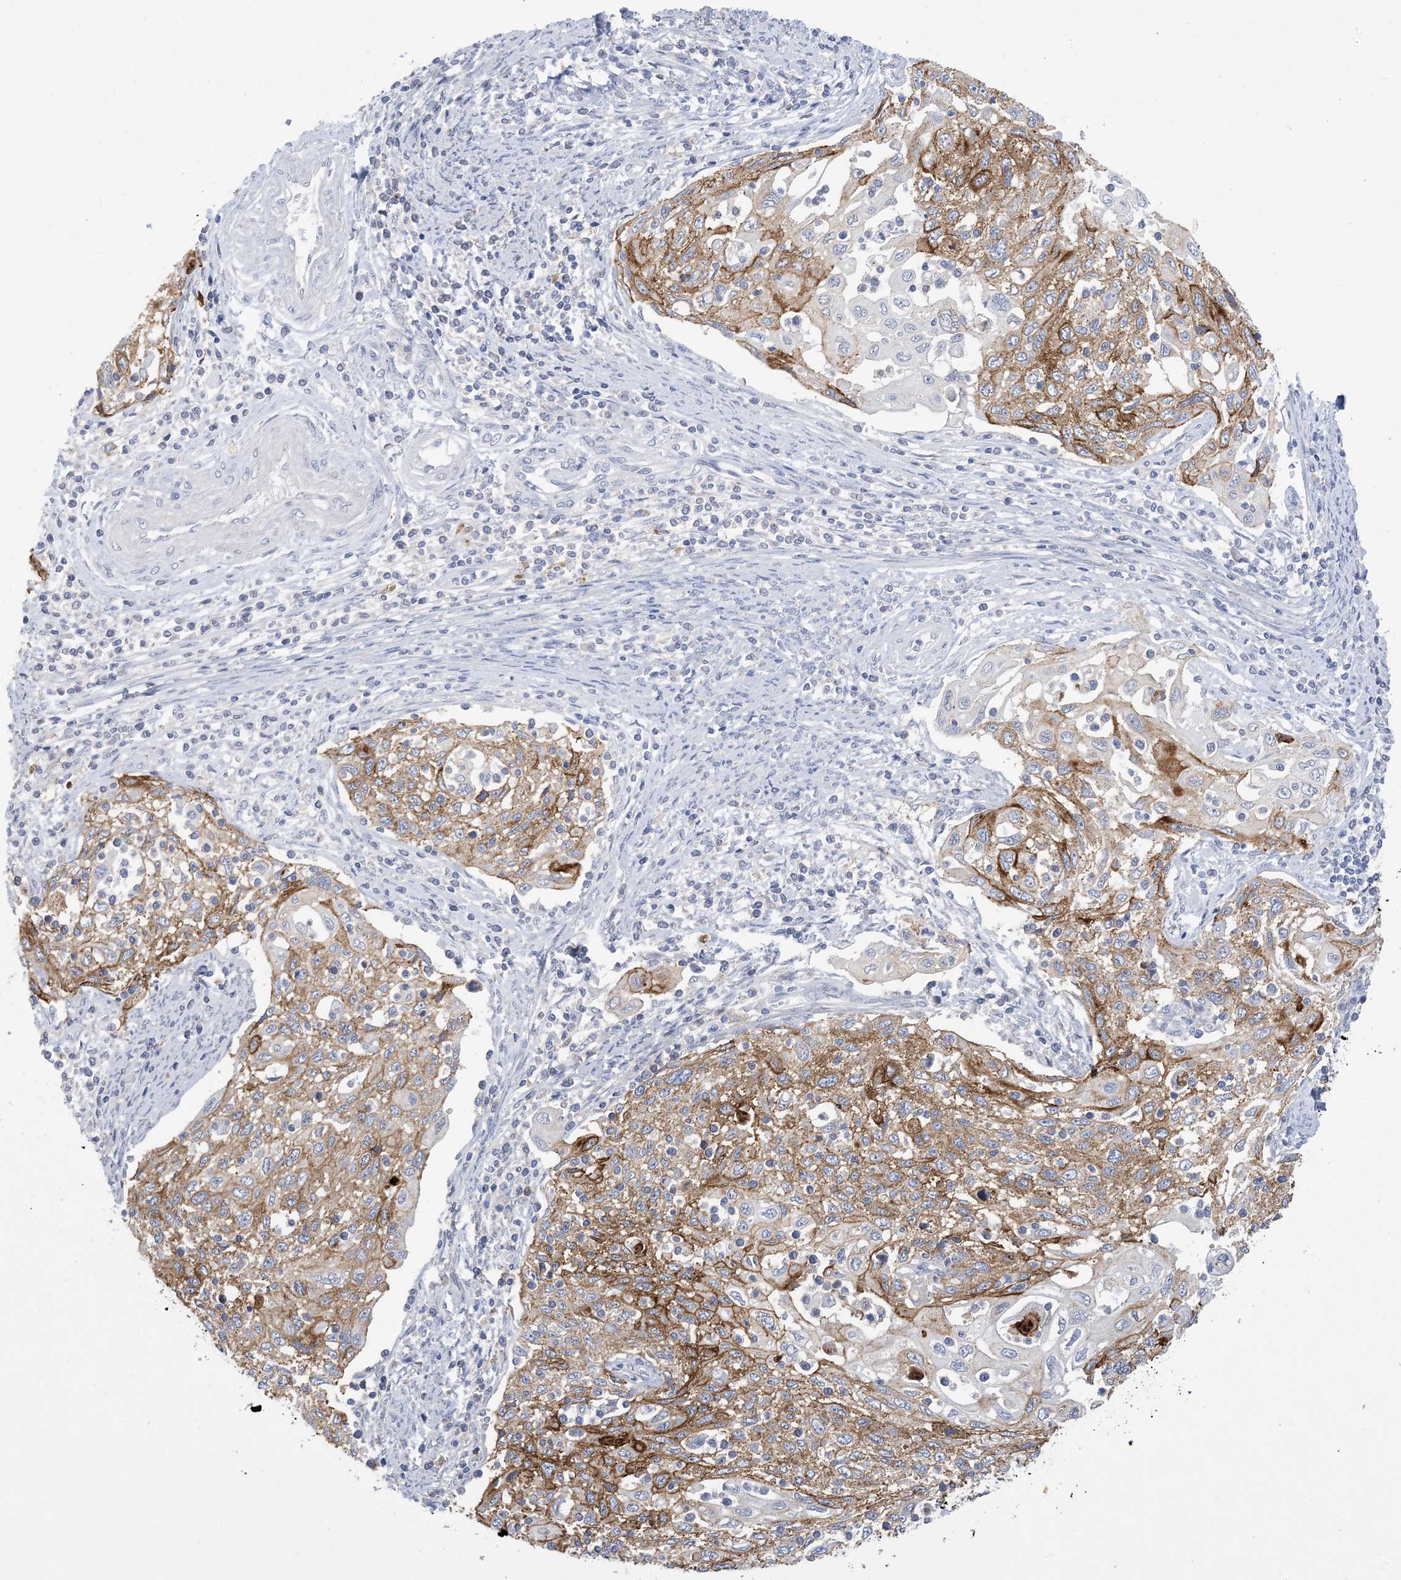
{"staining": {"intensity": "moderate", "quantity": ">75%", "location": "cytoplasmic/membranous"}, "tissue": "cervical cancer", "cell_type": "Tumor cells", "image_type": "cancer", "snomed": [{"axis": "morphology", "description": "Squamous cell carcinoma, NOS"}, {"axis": "topography", "description": "Cervix"}], "caption": "There is medium levels of moderate cytoplasmic/membranous staining in tumor cells of cervical squamous cell carcinoma, as demonstrated by immunohistochemical staining (brown color).", "gene": "DSC3", "patient": {"sex": "female", "age": 70}}